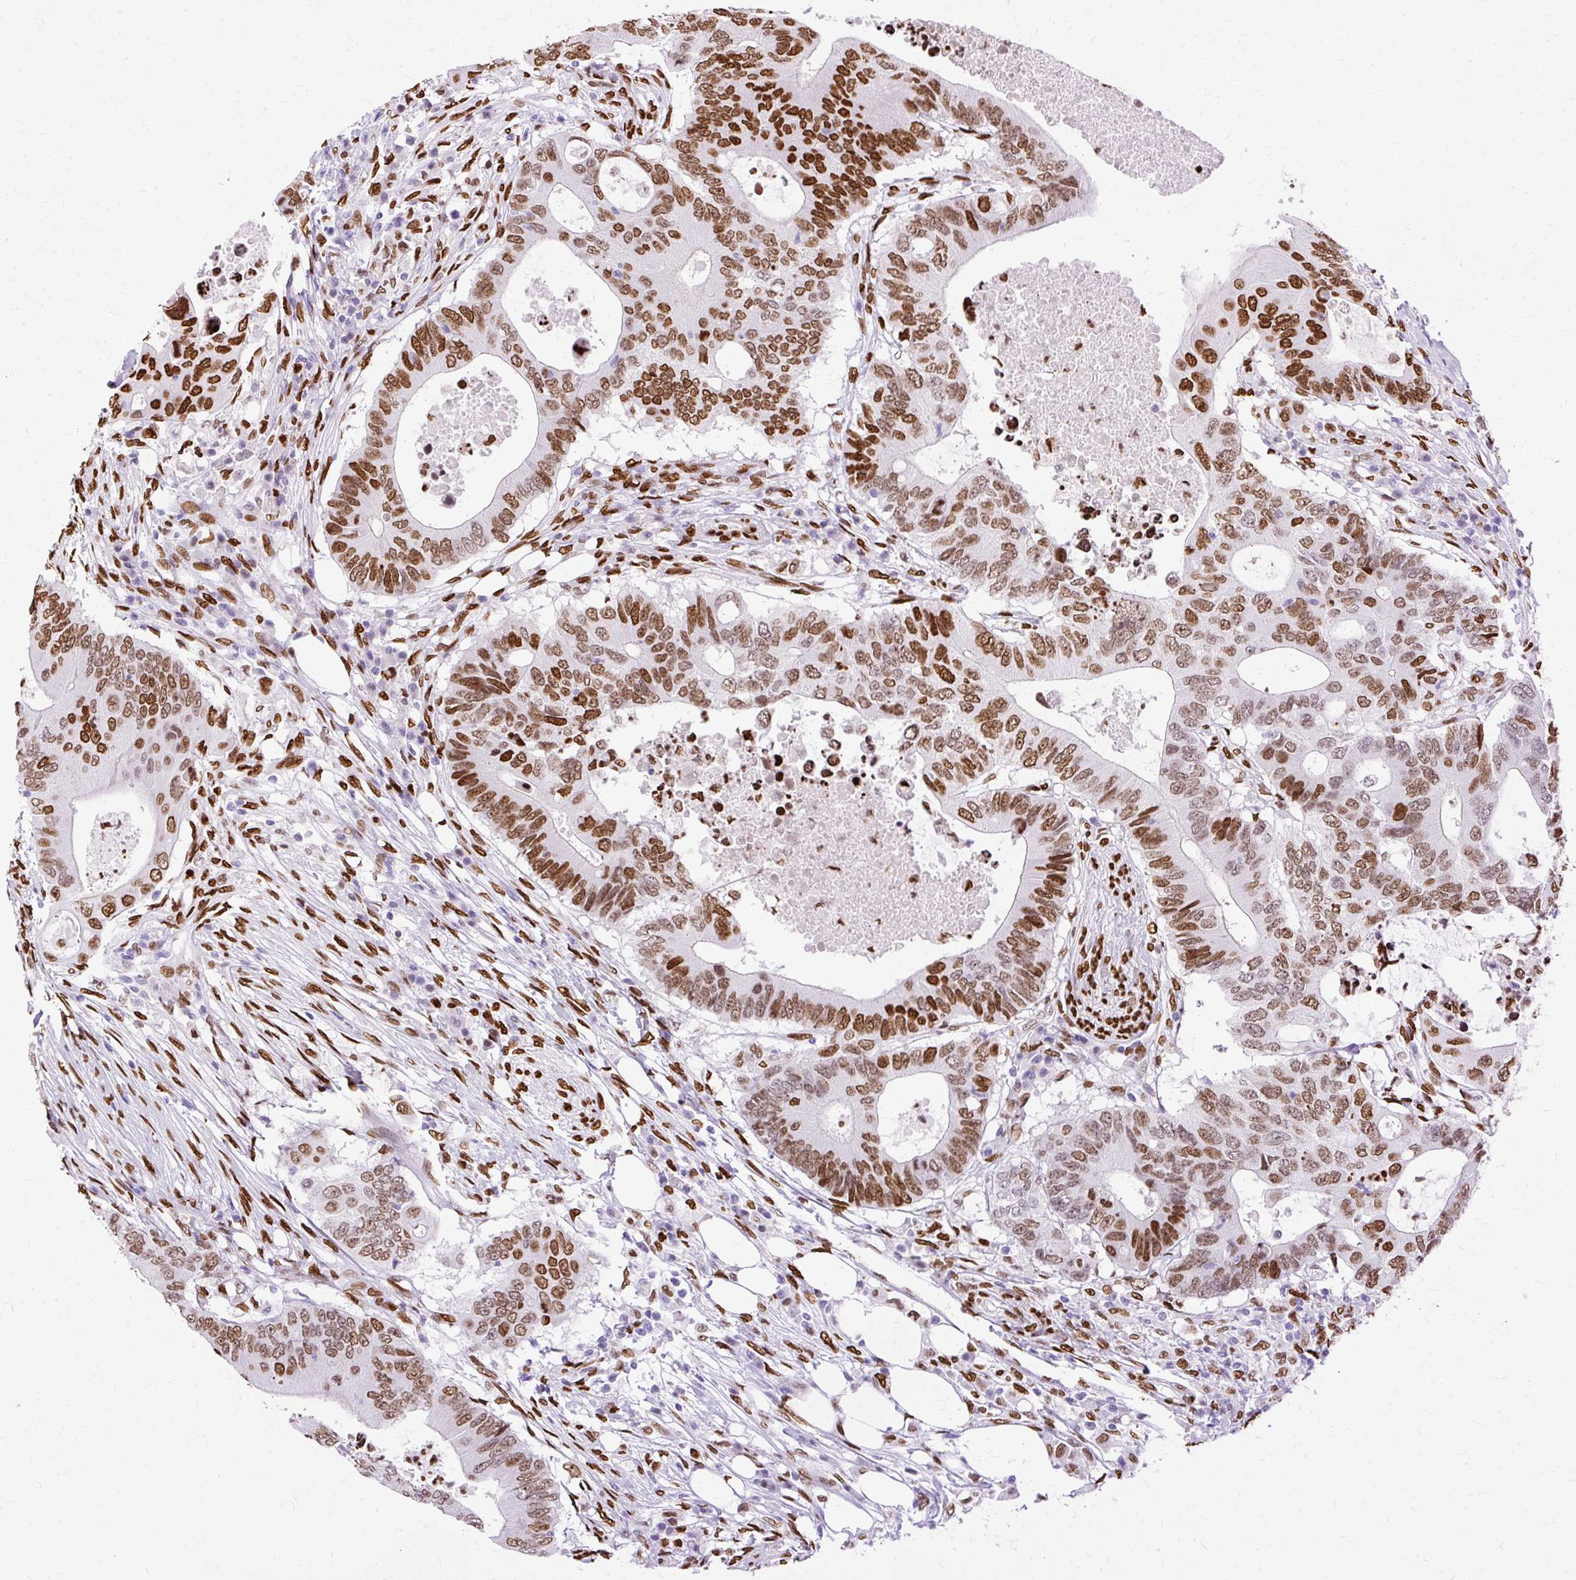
{"staining": {"intensity": "moderate", "quantity": ">75%", "location": "nuclear"}, "tissue": "colorectal cancer", "cell_type": "Tumor cells", "image_type": "cancer", "snomed": [{"axis": "morphology", "description": "Adenocarcinoma, NOS"}, {"axis": "topography", "description": "Colon"}], "caption": "High-power microscopy captured an immunohistochemistry histopathology image of colorectal adenocarcinoma, revealing moderate nuclear positivity in about >75% of tumor cells.", "gene": "TMEM184C", "patient": {"sex": "male", "age": 71}}